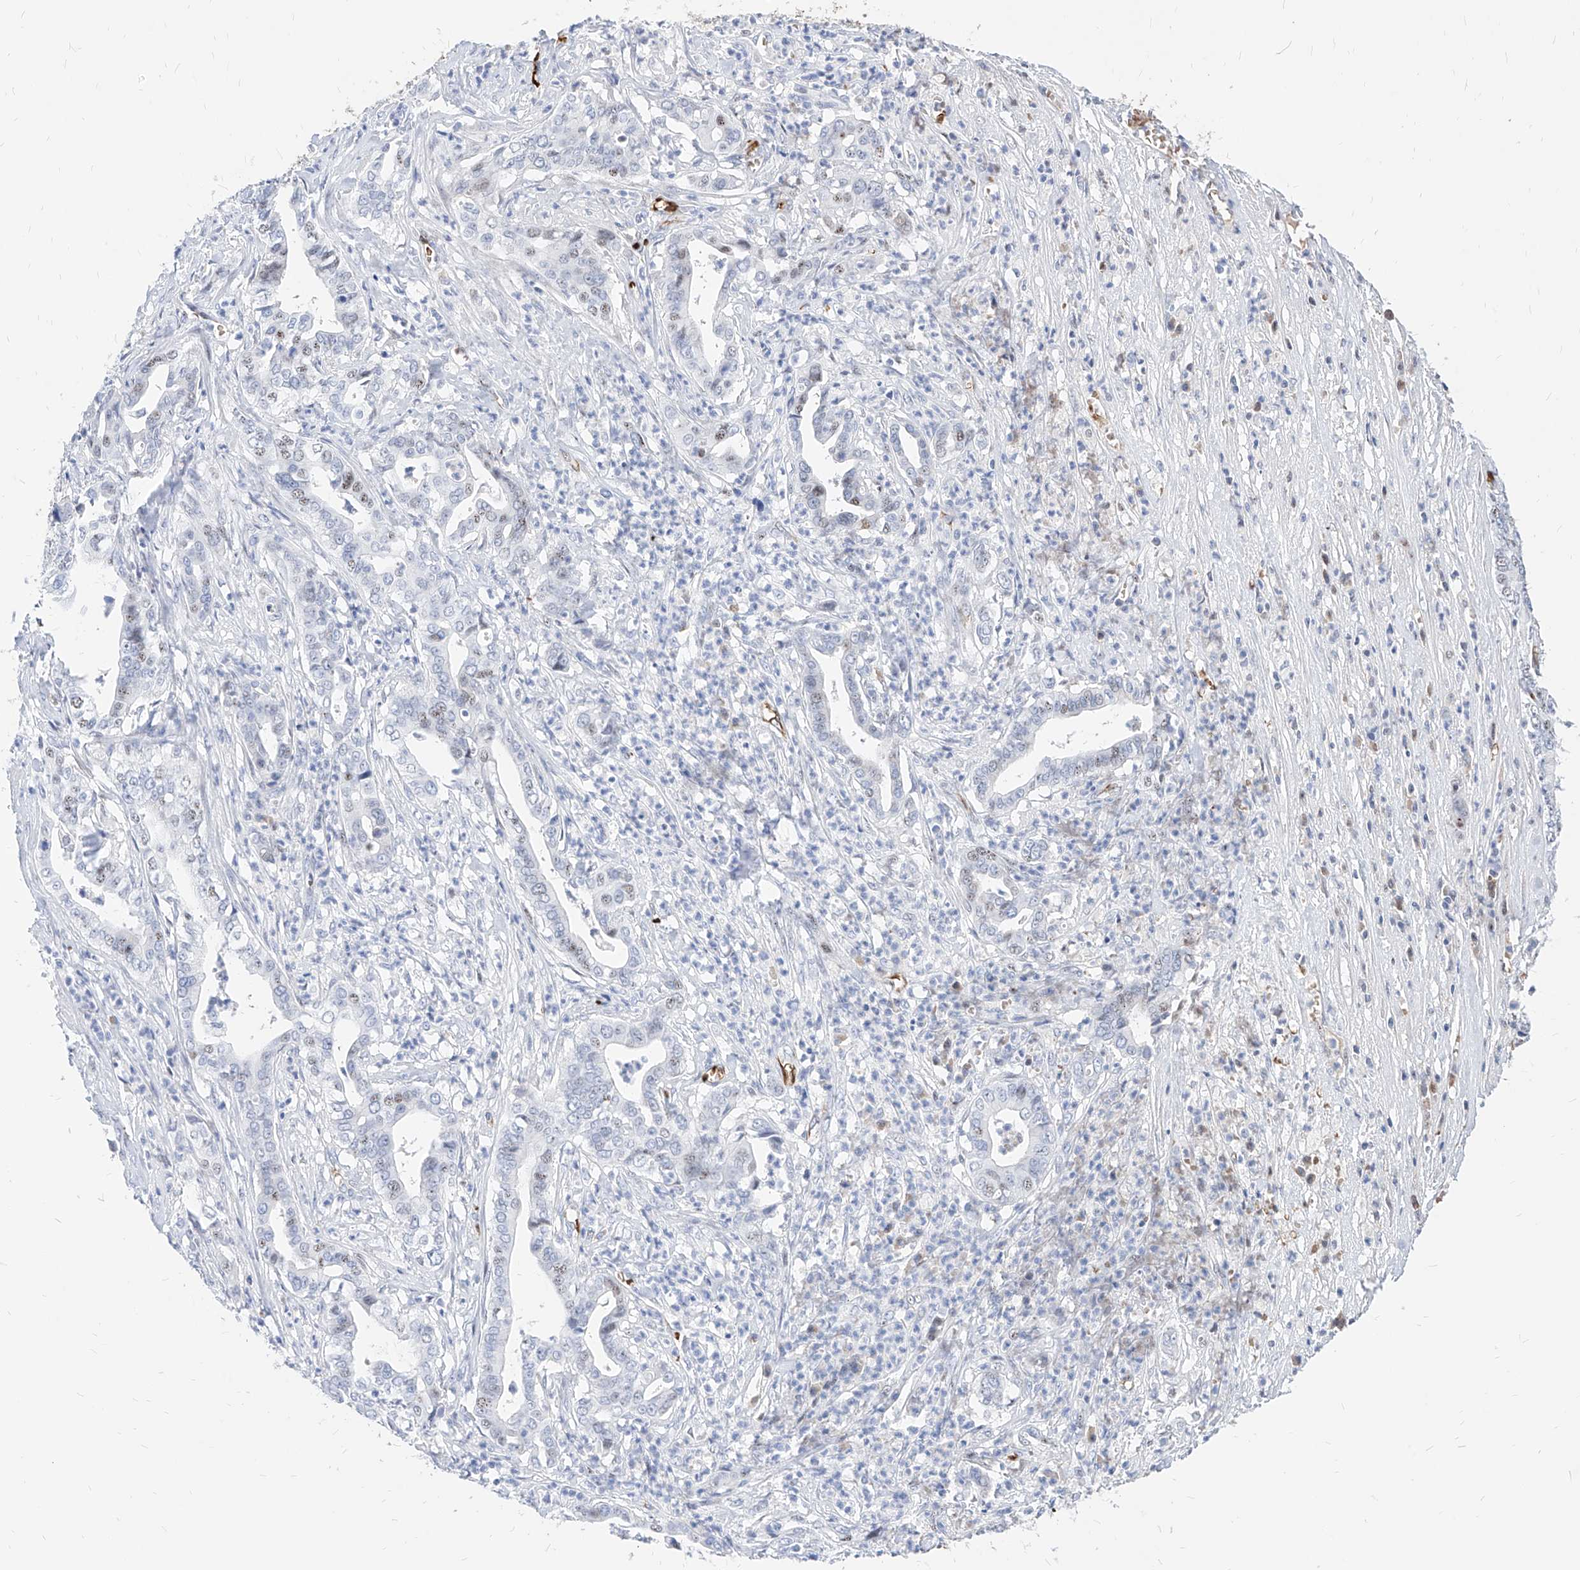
{"staining": {"intensity": "moderate", "quantity": "25%-75%", "location": "nuclear"}, "tissue": "liver cancer", "cell_type": "Tumor cells", "image_type": "cancer", "snomed": [{"axis": "morphology", "description": "Cholangiocarcinoma"}, {"axis": "topography", "description": "Liver"}], "caption": "Approximately 25%-75% of tumor cells in liver cancer display moderate nuclear protein staining as visualized by brown immunohistochemical staining.", "gene": "ZFP42", "patient": {"sex": "female", "age": 61}}